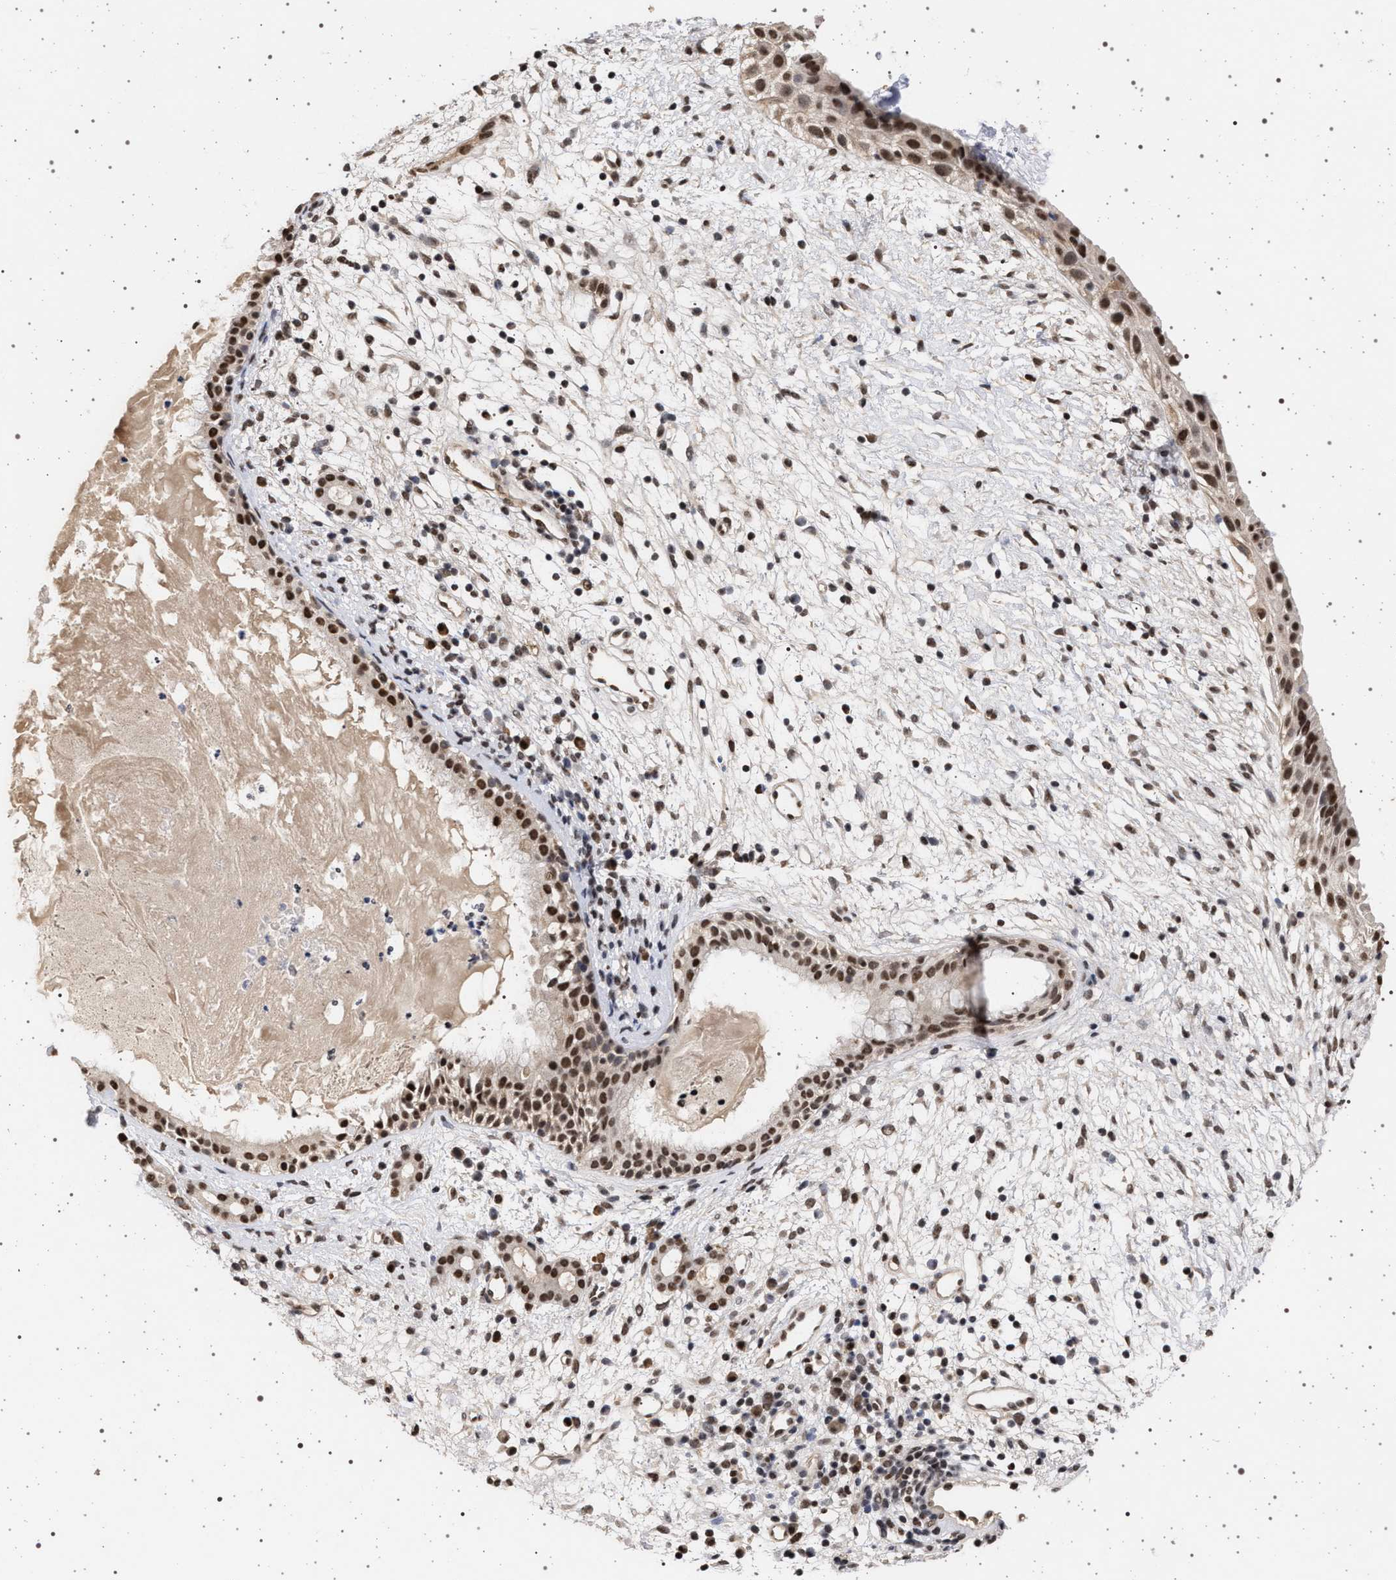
{"staining": {"intensity": "strong", "quantity": ">75%", "location": "nuclear"}, "tissue": "nasopharynx", "cell_type": "Respiratory epithelial cells", "image_type": "normal", "snomed": [{"axis": "morphology", "description": "Normal tissue, NOS"}, {"axis": "topography", "description": "Nasopharynx"}], "caption": "Brown immunohistochemical staining in unremarkable nasopharynx displays strong nuclear staining in approximately >75% of respiratory epithelial cells. Nuclei are stained in blue.", "gene": "PHF12", "patient": {"sex": "male", "age": 22}}